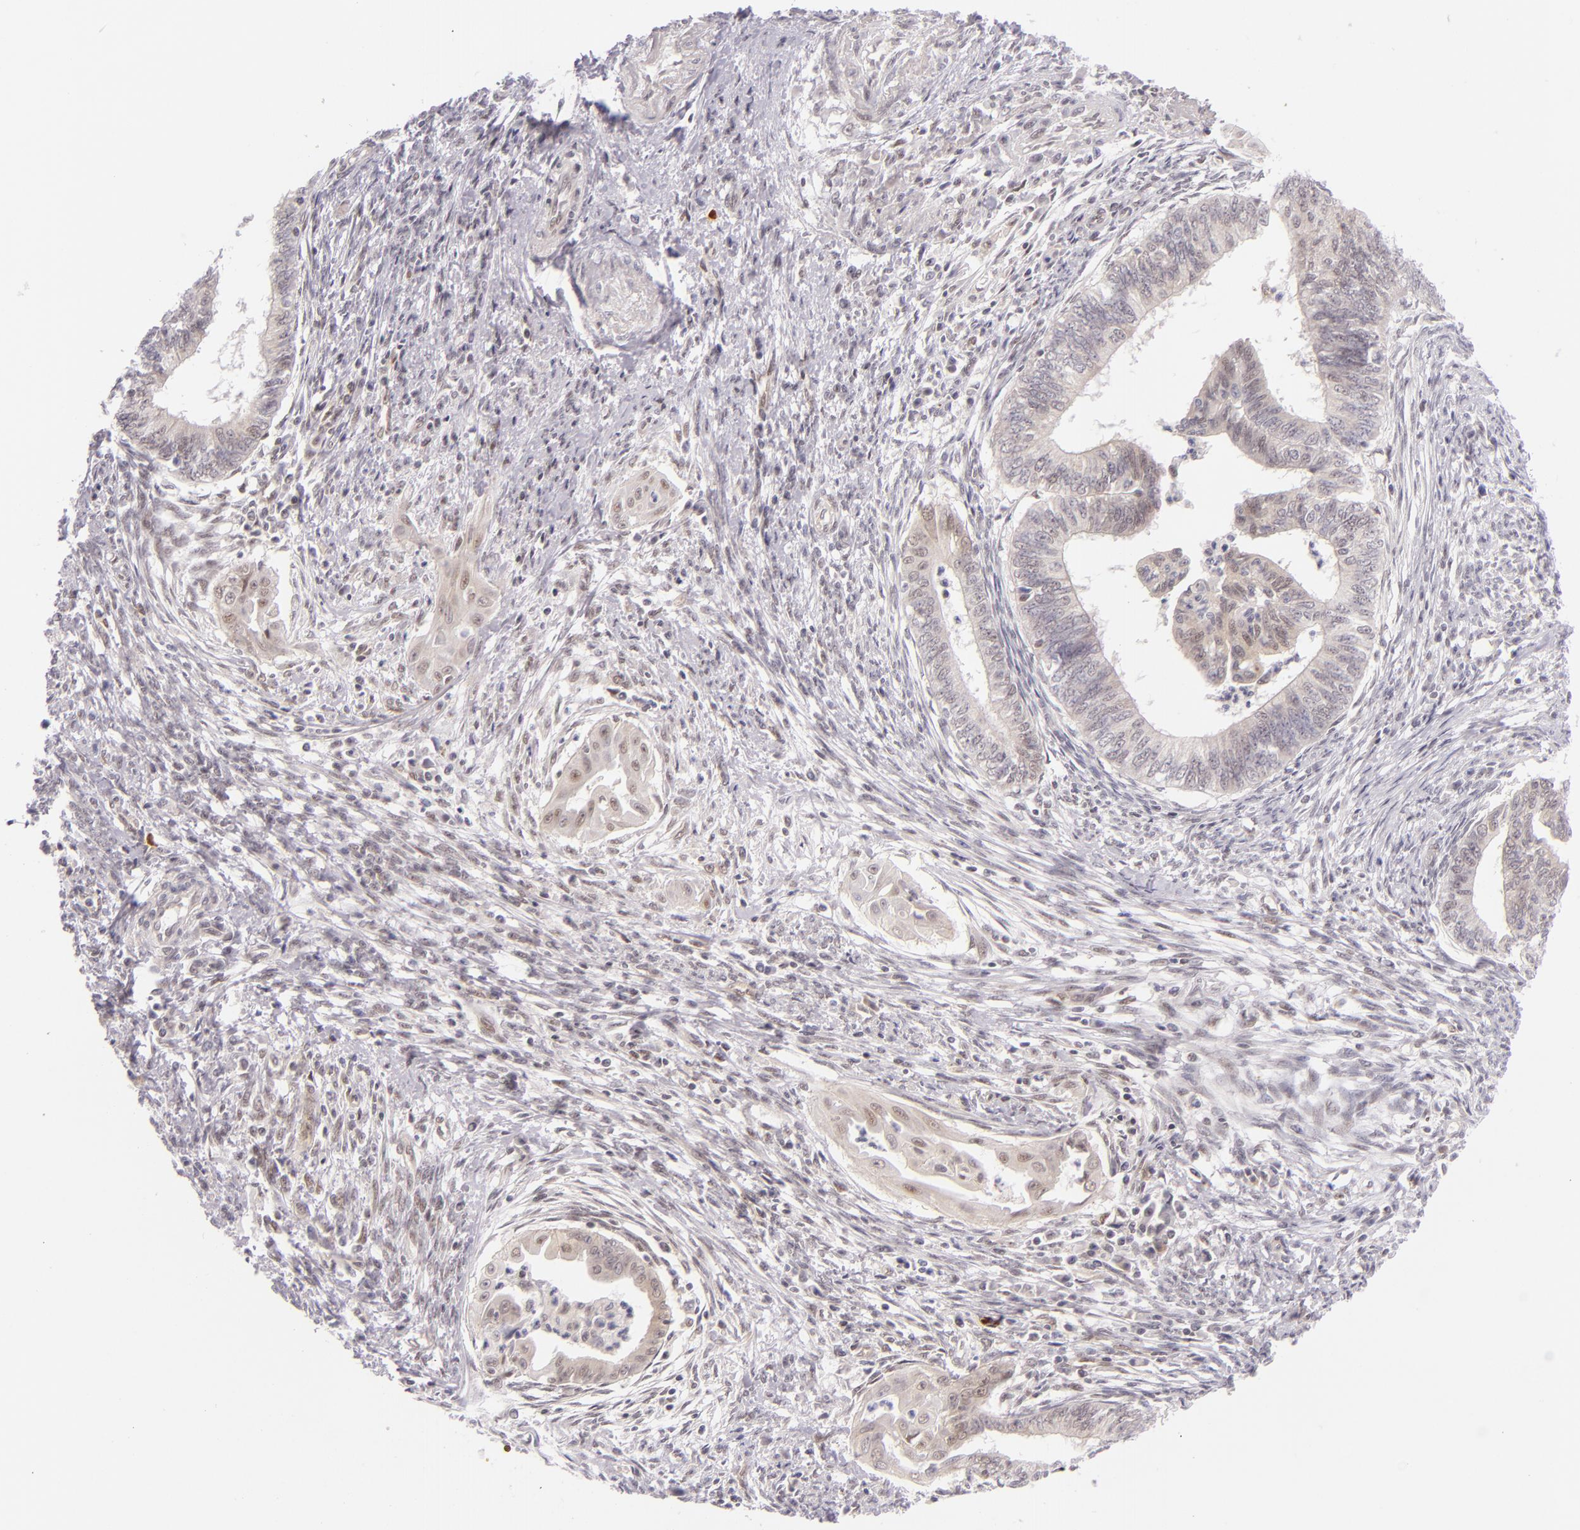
{"staining": {"intensity": "negative", "quantity": "none", "location": "none"}, "tissue": "endometrial cancer", "cell_type": "Tumor cells", "image_type": "cancer", "snomed": [{"axis": "morphology", "description": "Adenocarcinoma, NOS"}, {"axis": "topography", "description": "Endometrium"}], "caption": "This is an immunohistochemistry (IHC) micrograph of adenocarcinoma (endometrial). There is no expression in tumor cells.", "gene": "BCL3", "patient": {"sex": "female", "age": 66}}